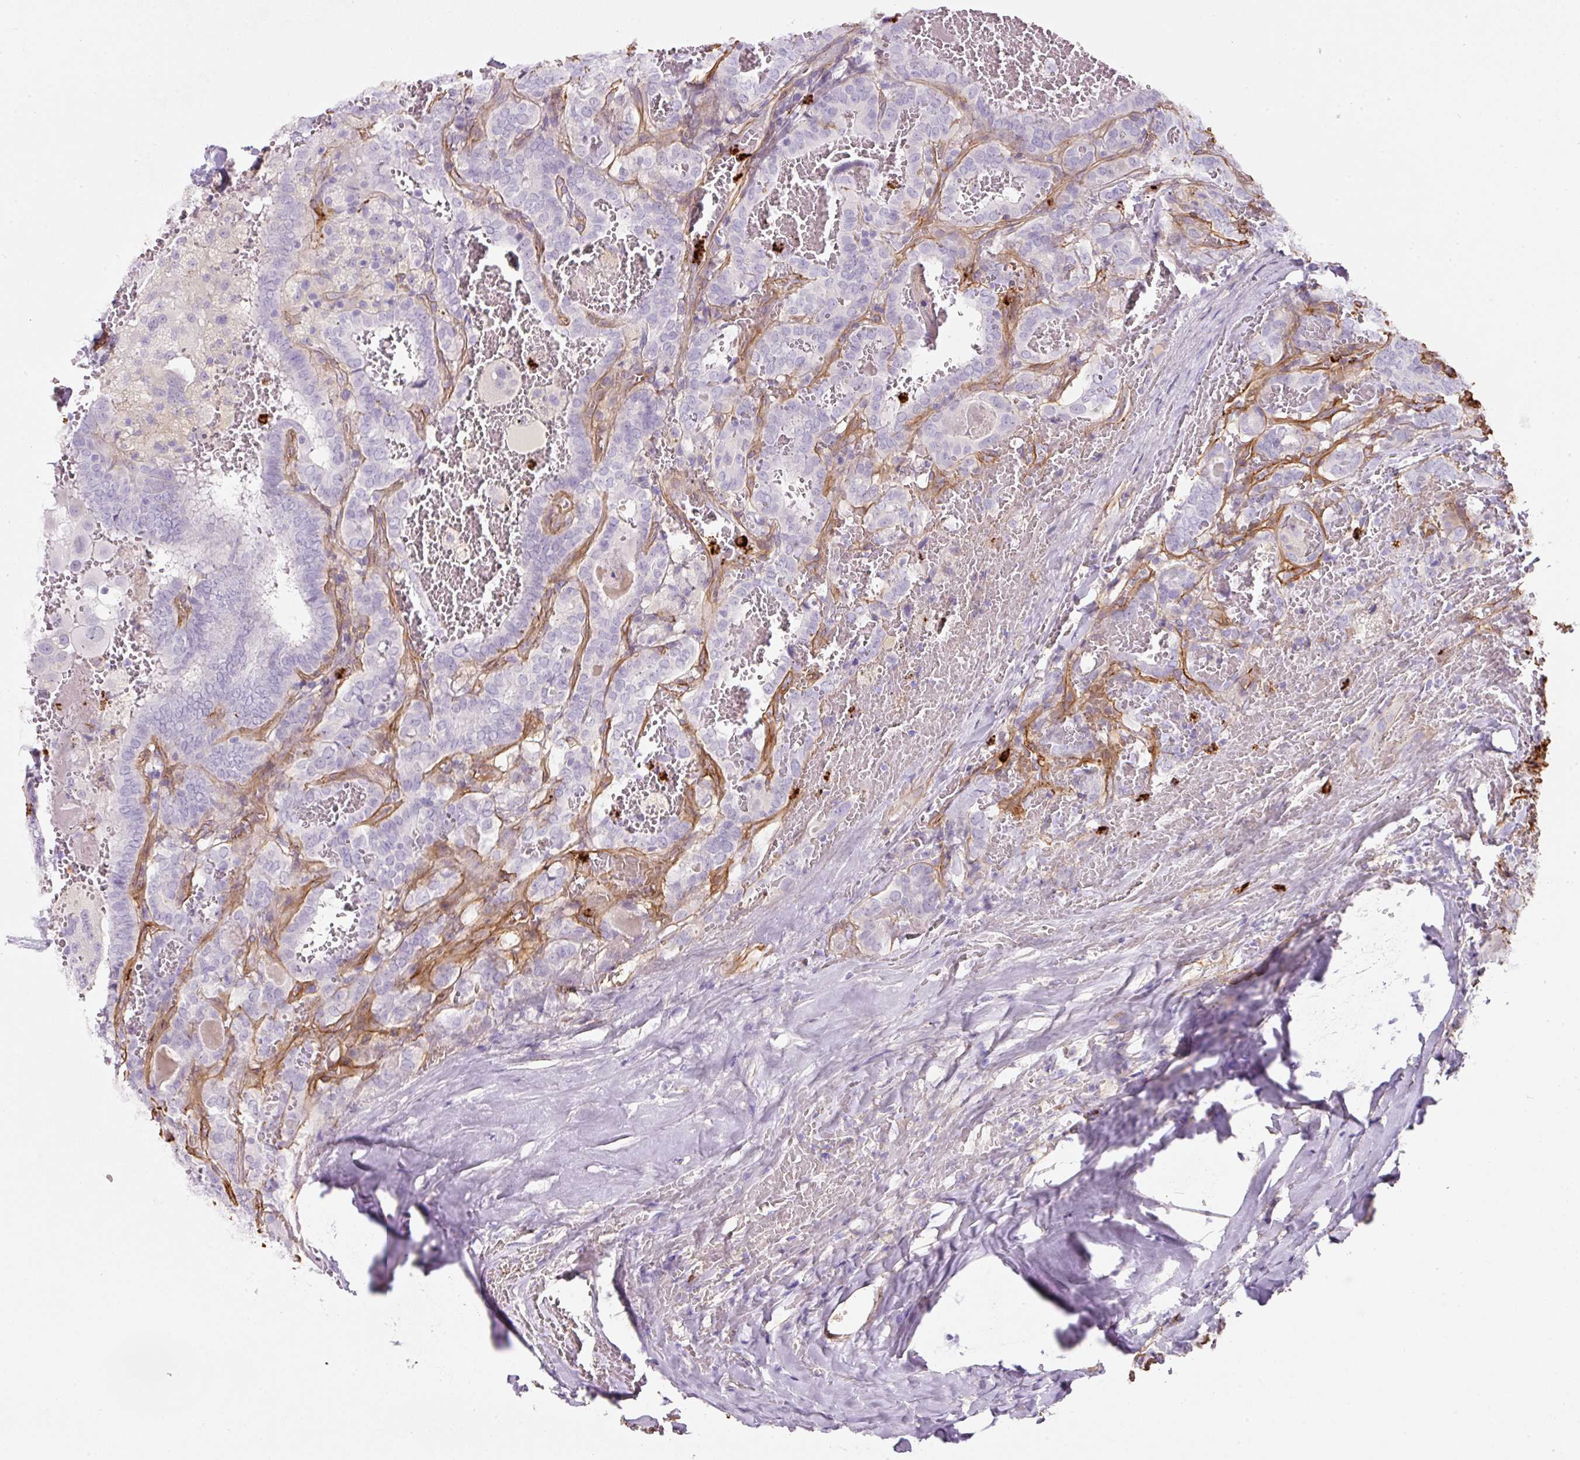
{"staining": {"intensity": "negative", "quantity": "none", "location": "none"}, "tissue": "thyroid cancer", "cell_type": "Tumor cells", "image_type": "cancer", "snomed": [{"axis": "morphology", "description": "Papillary adenocarcinoma, NOS"}, {"axis": "topography", "description": "Thyroid gland"}], "caption": "The histopathology image reveals no staining of tumor cells in papillary adenocarcinoma (thyroid).", "gene": "LOXL4", "patient": {"sex": "female", "age": 72}}